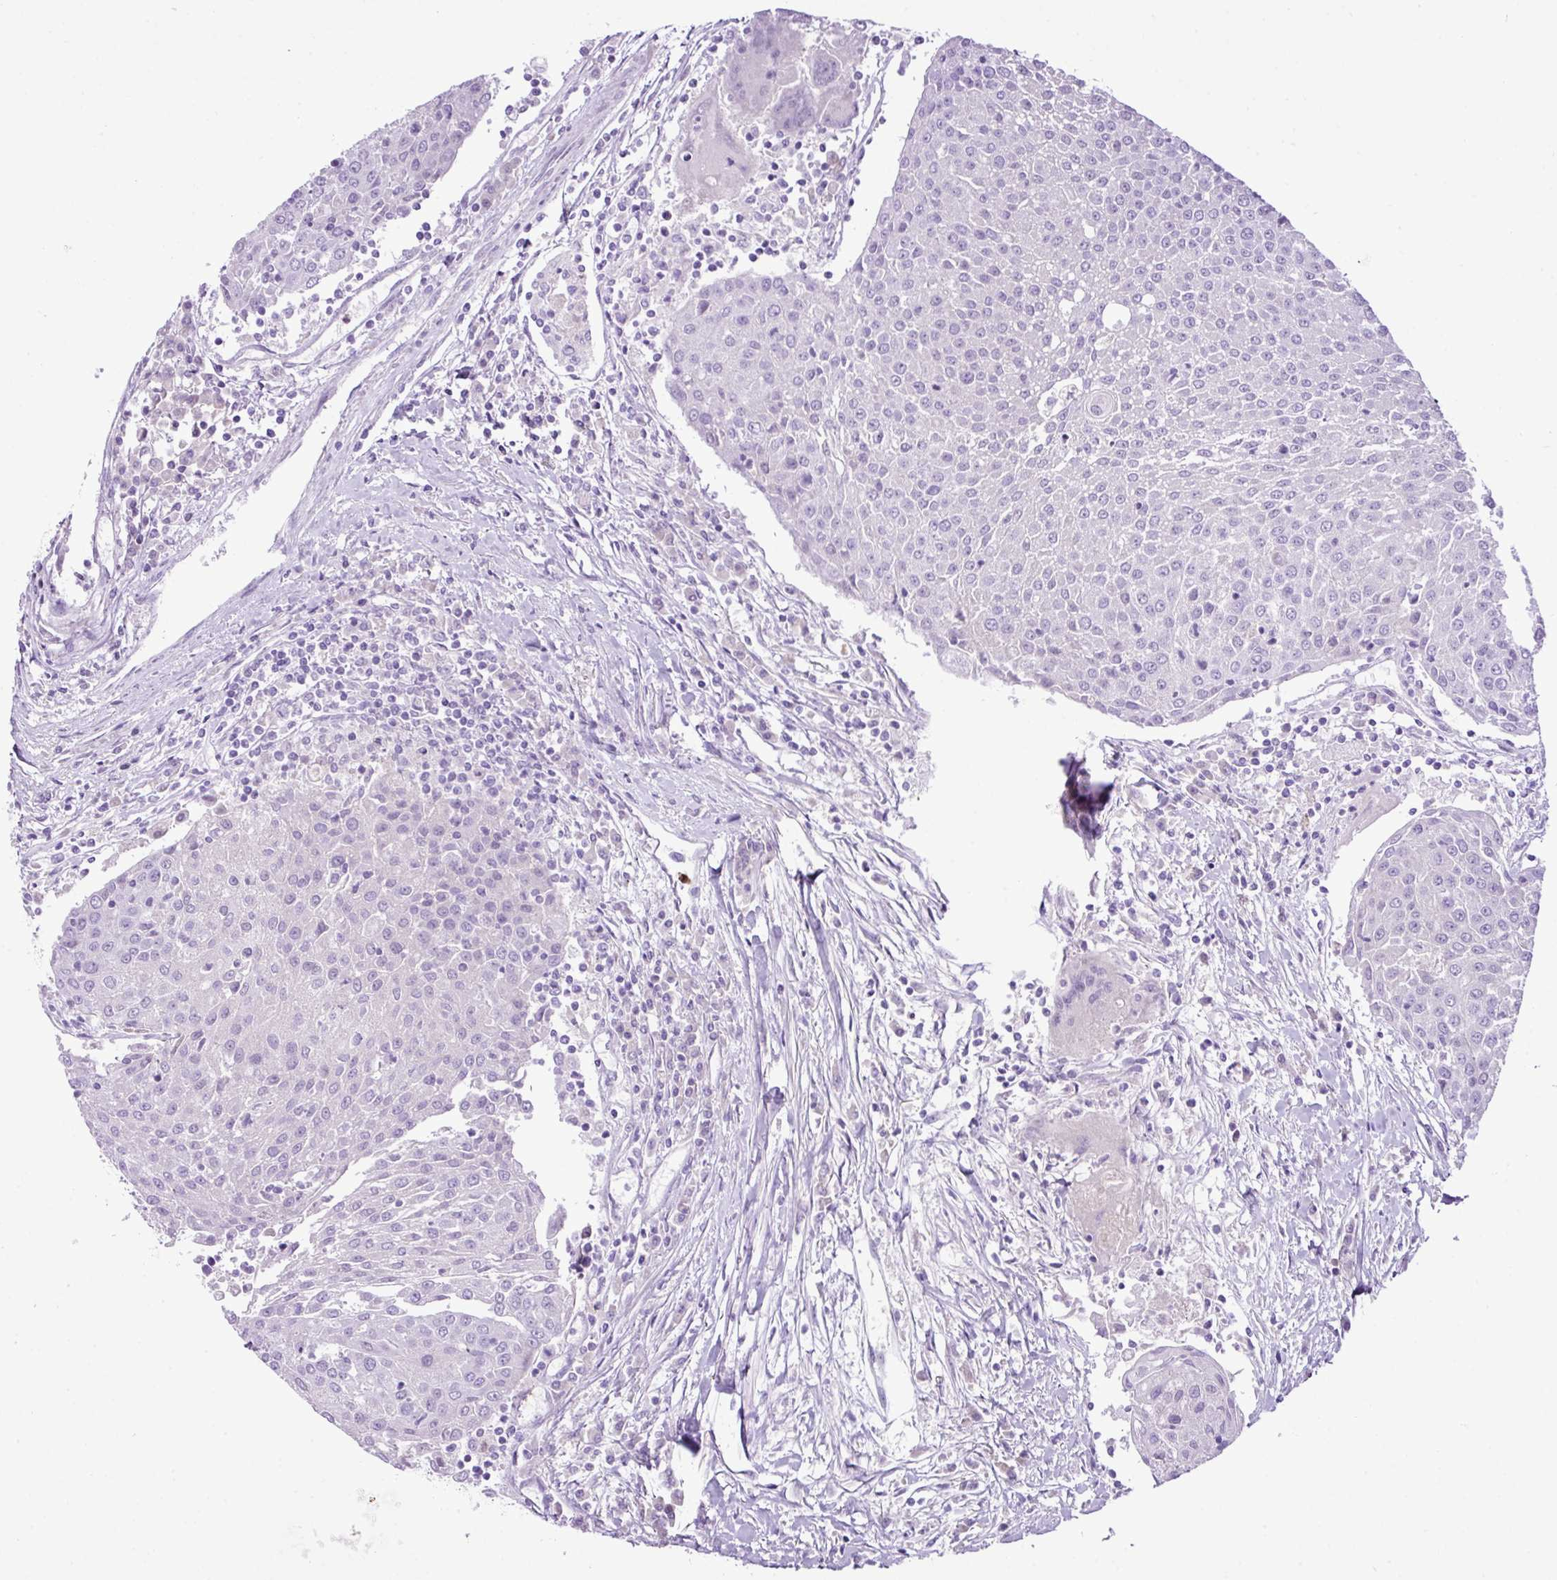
{"staining": {"intensity": "negative", "quantity": "none", "location": "none"}, "tissue": "urothelial cancer", "cell_type": "Tumor cells", "image_type": "cancer", "snomed": [{"axis": "morphology", "description": "Urothelial carcinoma, High grade"}, {"axis": "topography", "description": "Urinary bladder"}], "caption": "The image displays no staining of tumor cells in high-grade urothelial carcinoma.", "gene": "HTR3E", "patient": {"sex": "female", "age": 85}}